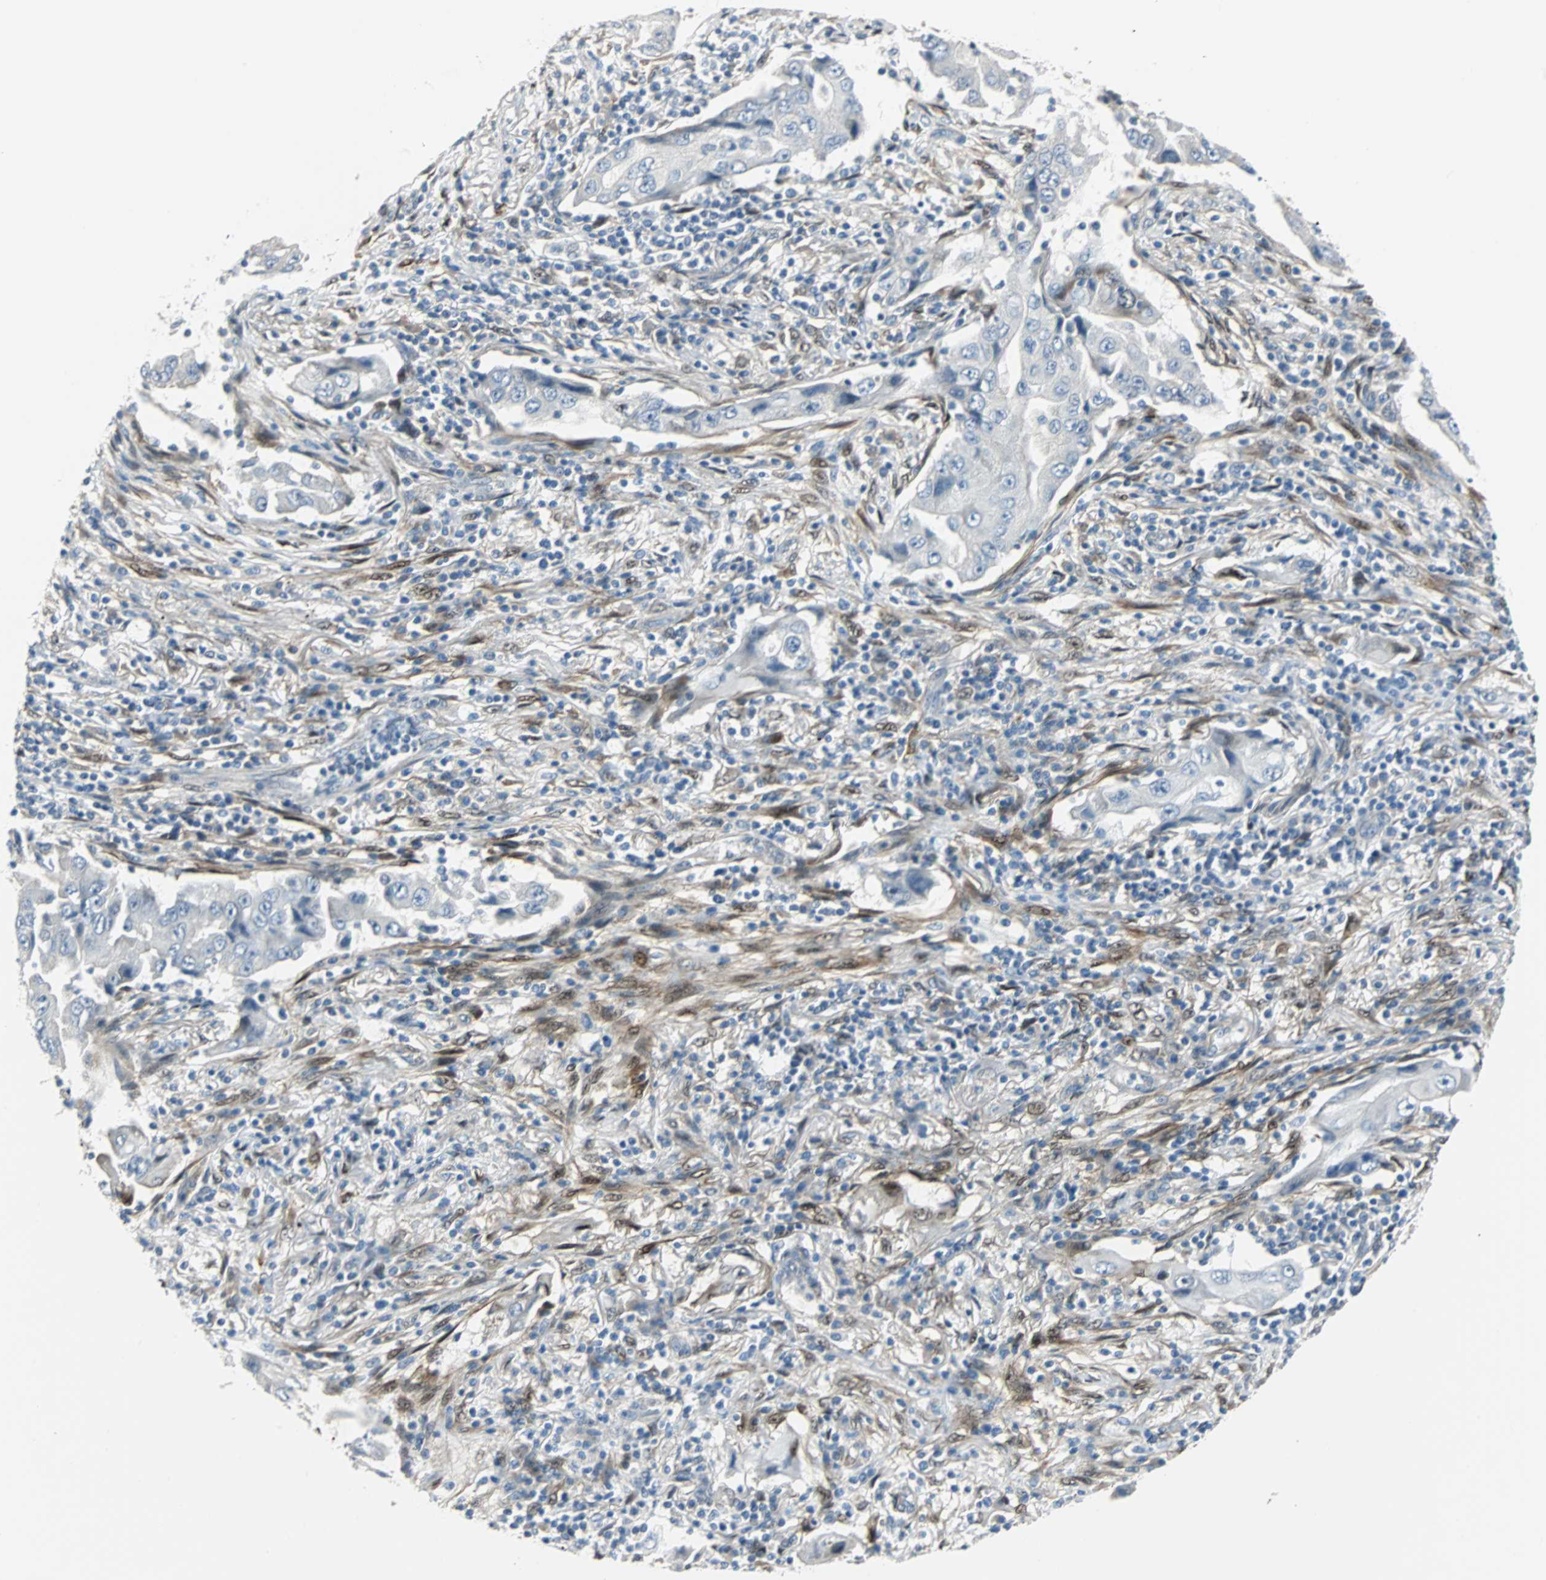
{"staining": {"intensity": "negative", "quantity": "none", "location": "none"}, "tissue": "lung cancer", "cell_type": "Tumor cells", "image_type": "cancer", "snomed": [{"axis": "morphology", "description": "Adenocarcinoma, NOS"}, {"axis": "topography", "description": "Lung"}], "caption": "Tumor cells show no significant expression in lung cancer.", "gene": "FHL2", "patient": {"sex": "female", "age": 65}}